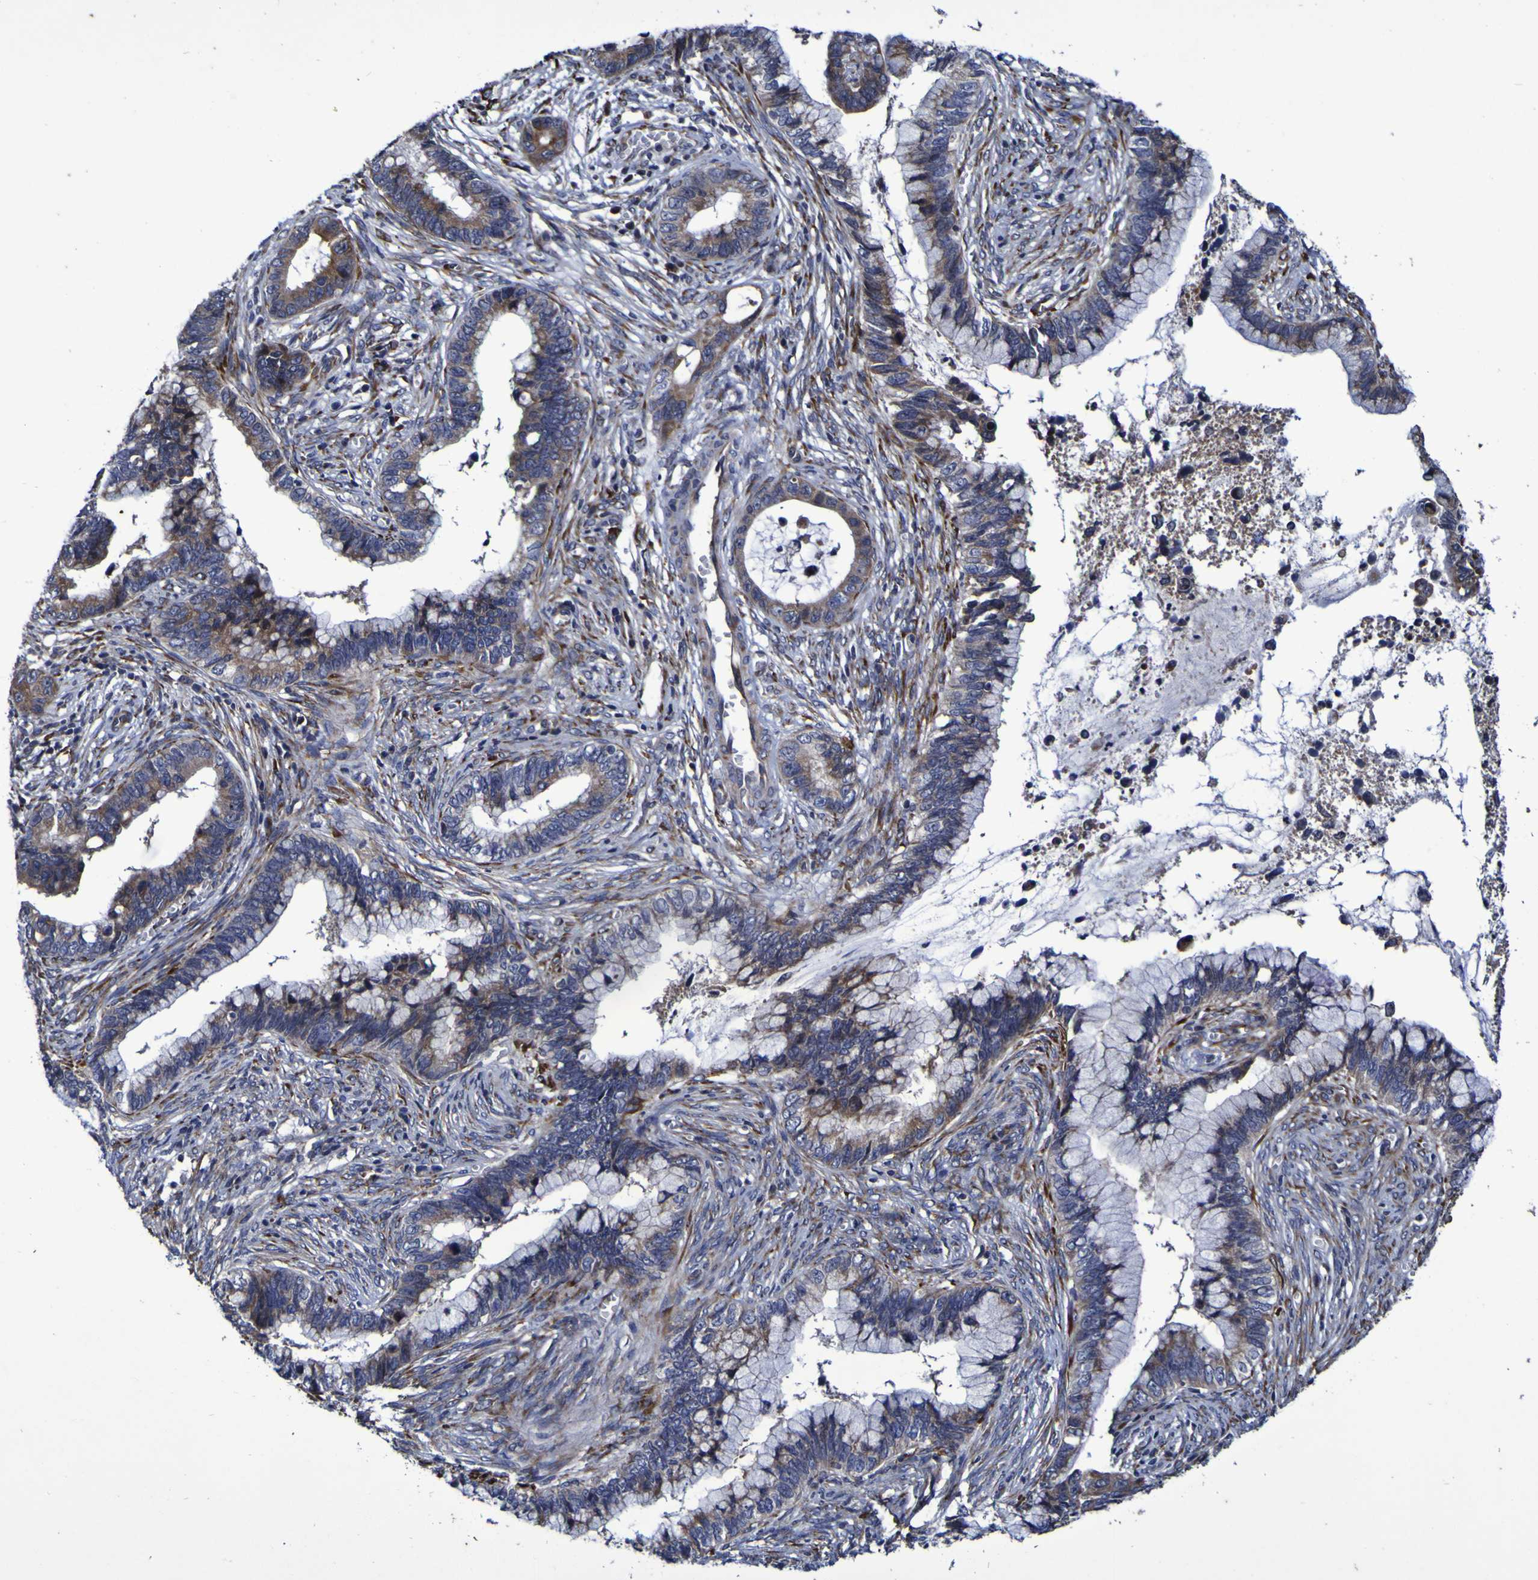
{"staining": {"intensity": "moderate", "quantity": "25%-75%", "location": "cytoplasmic/membranous"}, "tissue": "cervical cancer", "cell_type": "Tumor cells", "image_type": "cancer", "snomed": [{"axis": "morphology", "description": "Adenocarcinoma, NOS"}, {"axis": "topography", "description": "Cervix"}], "caption": "DAB (3,3'-diaminobenzidine) immunohistochemical staining of cervical adenocarcinoma displays moderate cytoplasmic/membranous protein expression in about 25%-75% of tumor cells.", "gene": "P3H1", "patient": {"sex": "female", "age": 44}}